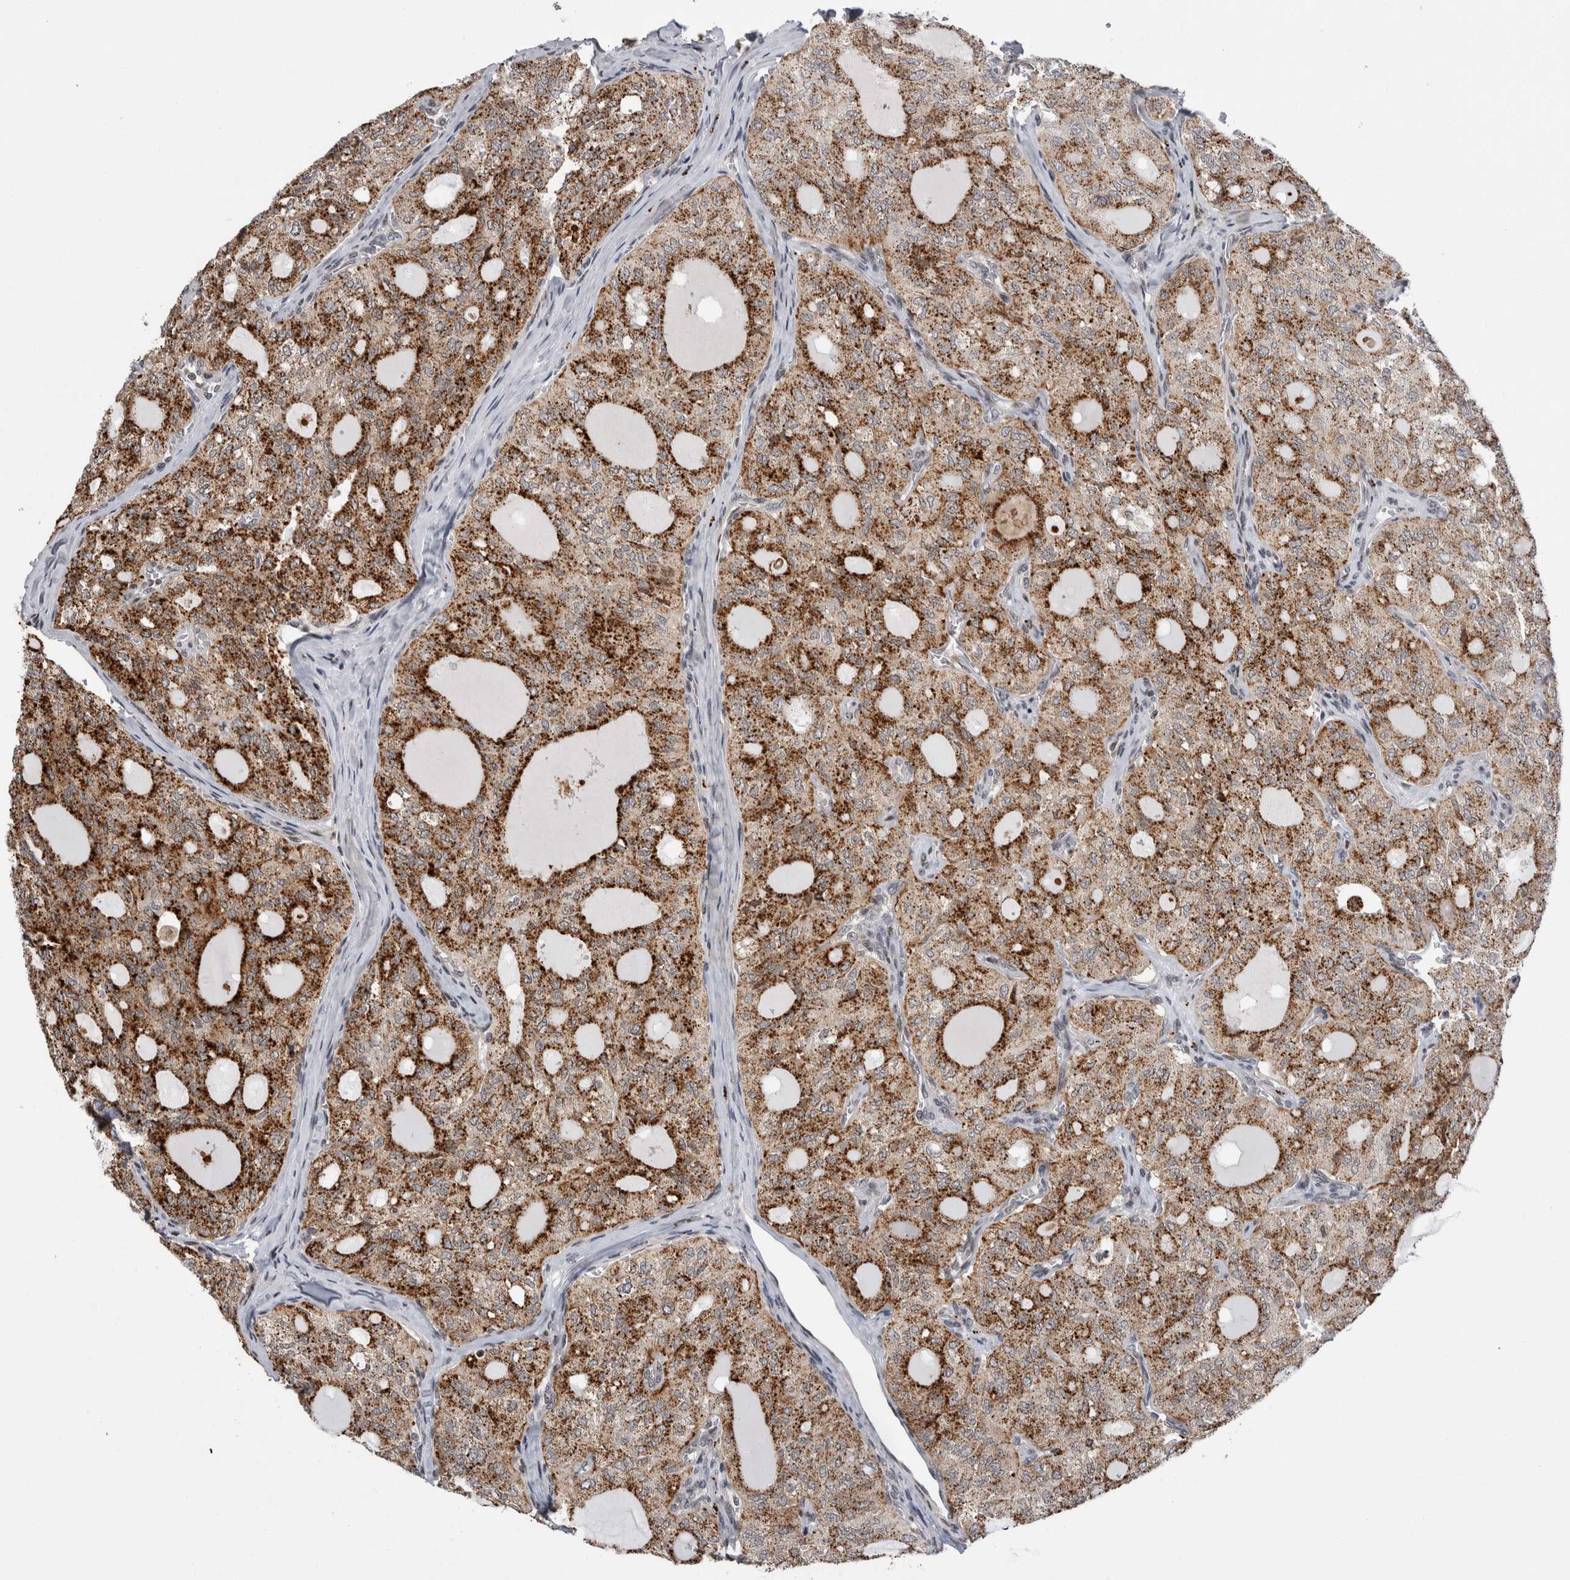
{"staining": {"intensity": "moderate", "quantity": ">75%", "location": "cytoplasmic/membranous"}, "tissue": "thyroid cancer", "cell_type": "Tumor cells", "image_type": "cancer", "snomed": [{"axis": "morphology", "description": "Follicular adenoma carcinoma, NOS"}, {"axis": "topography", "description": "Thyroid gland"}], "caption": "IHC of human thyroid follicular adenoma carcinoma demonstrates medium levels of moderate cytoplasmic/membranous expression in about >75% of tumor cells.", "gene": "ZBTB11", "patient": {"sex": "male", "age": 75}}